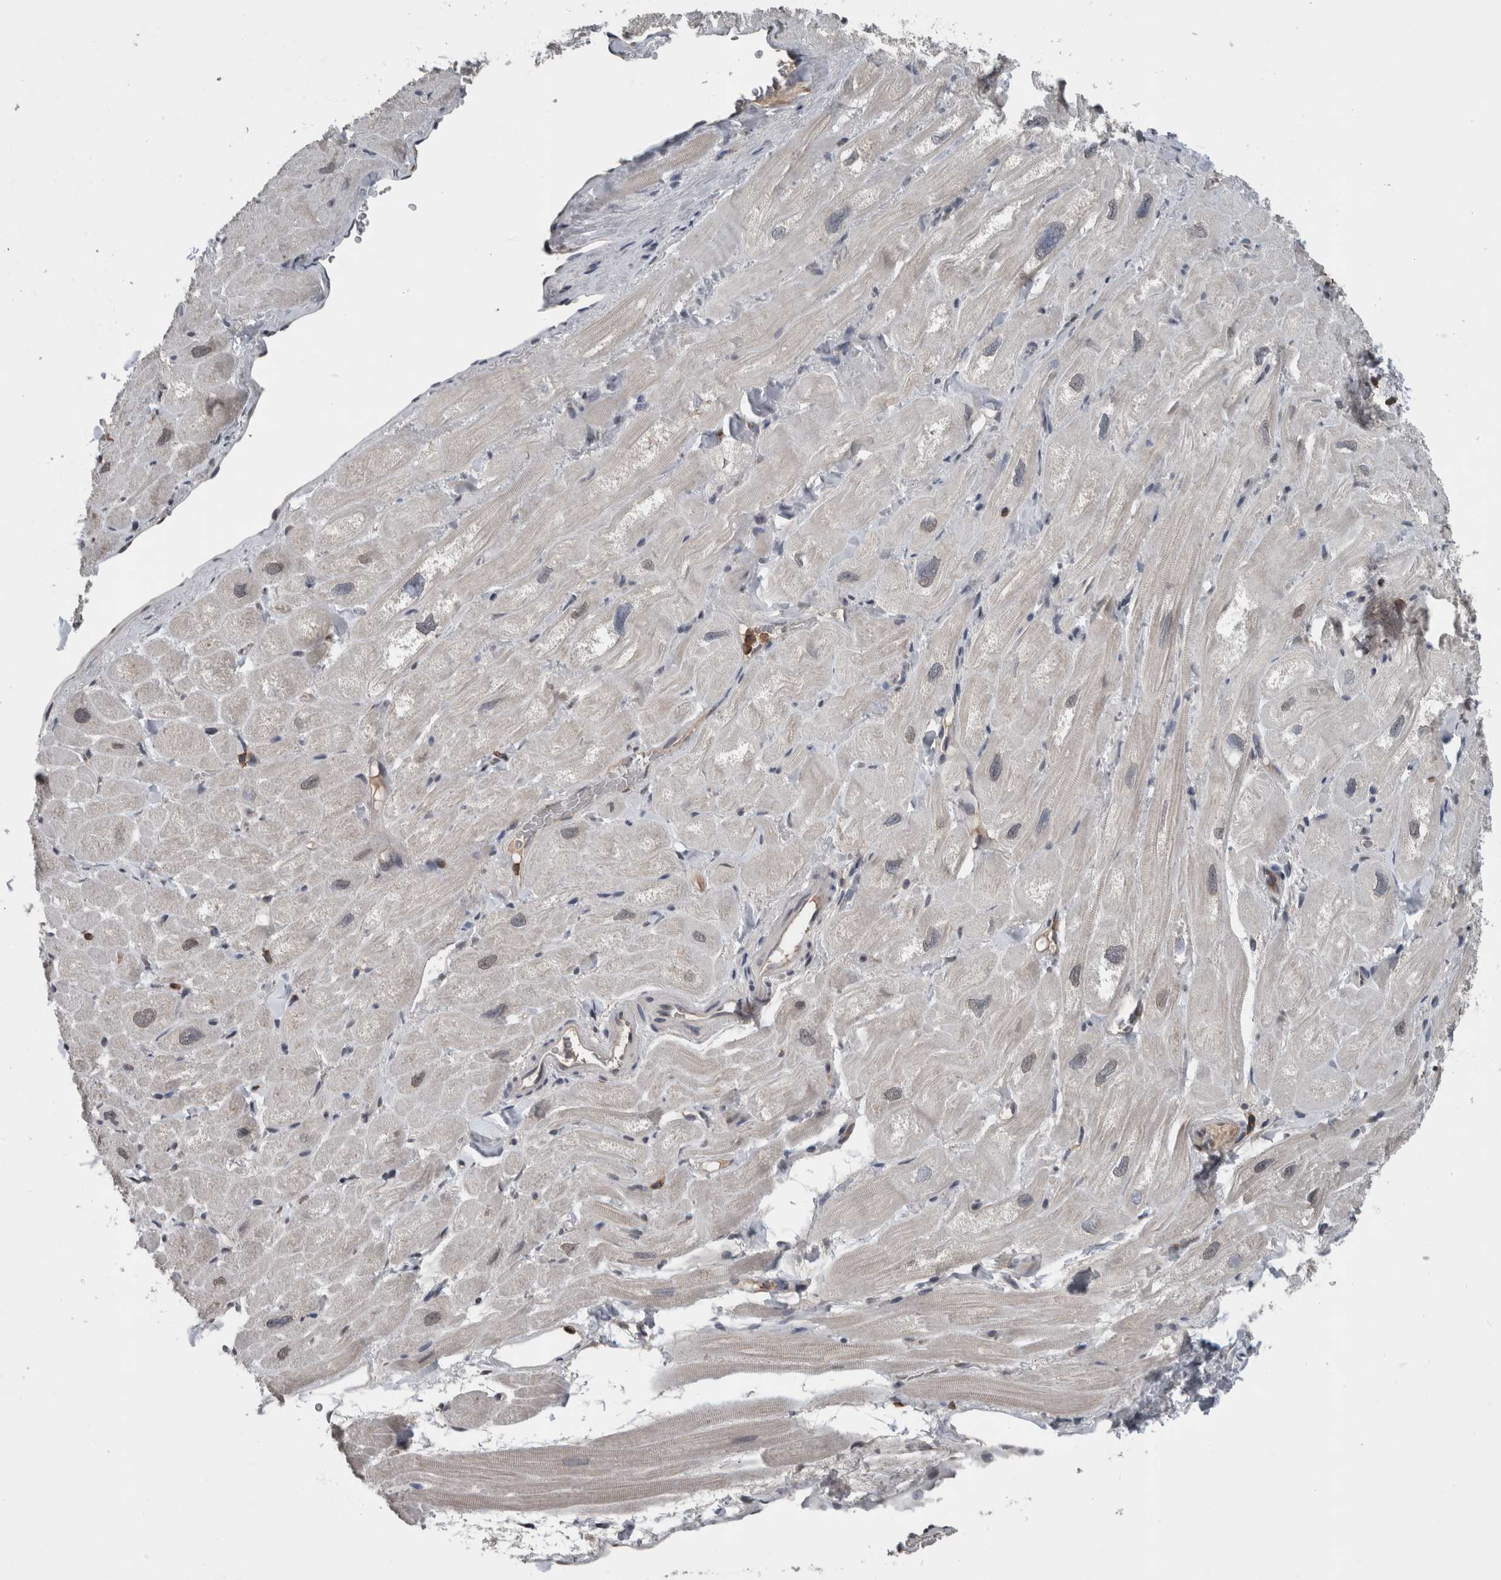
{"staining": {"intensity": "negative", "quantity": "none", "location": "none"}, "tissue": "heart muscle", "cell_type": "Cardiomyocytes", "image_type": "normal", "snomed": [{"axis": "morphology", "description": "Normal tissue, NOS"}, {"axis": "topography", "description": "Heart"}], "caption": "This is a image of immunohistochemistry staining of normal heart muscle, which shows no staining in cardiomyocytes. (DAB immunohistochemistry, high magnification).", "gene": "MAFF", "patient": {"sex": "male", "age": 49}}